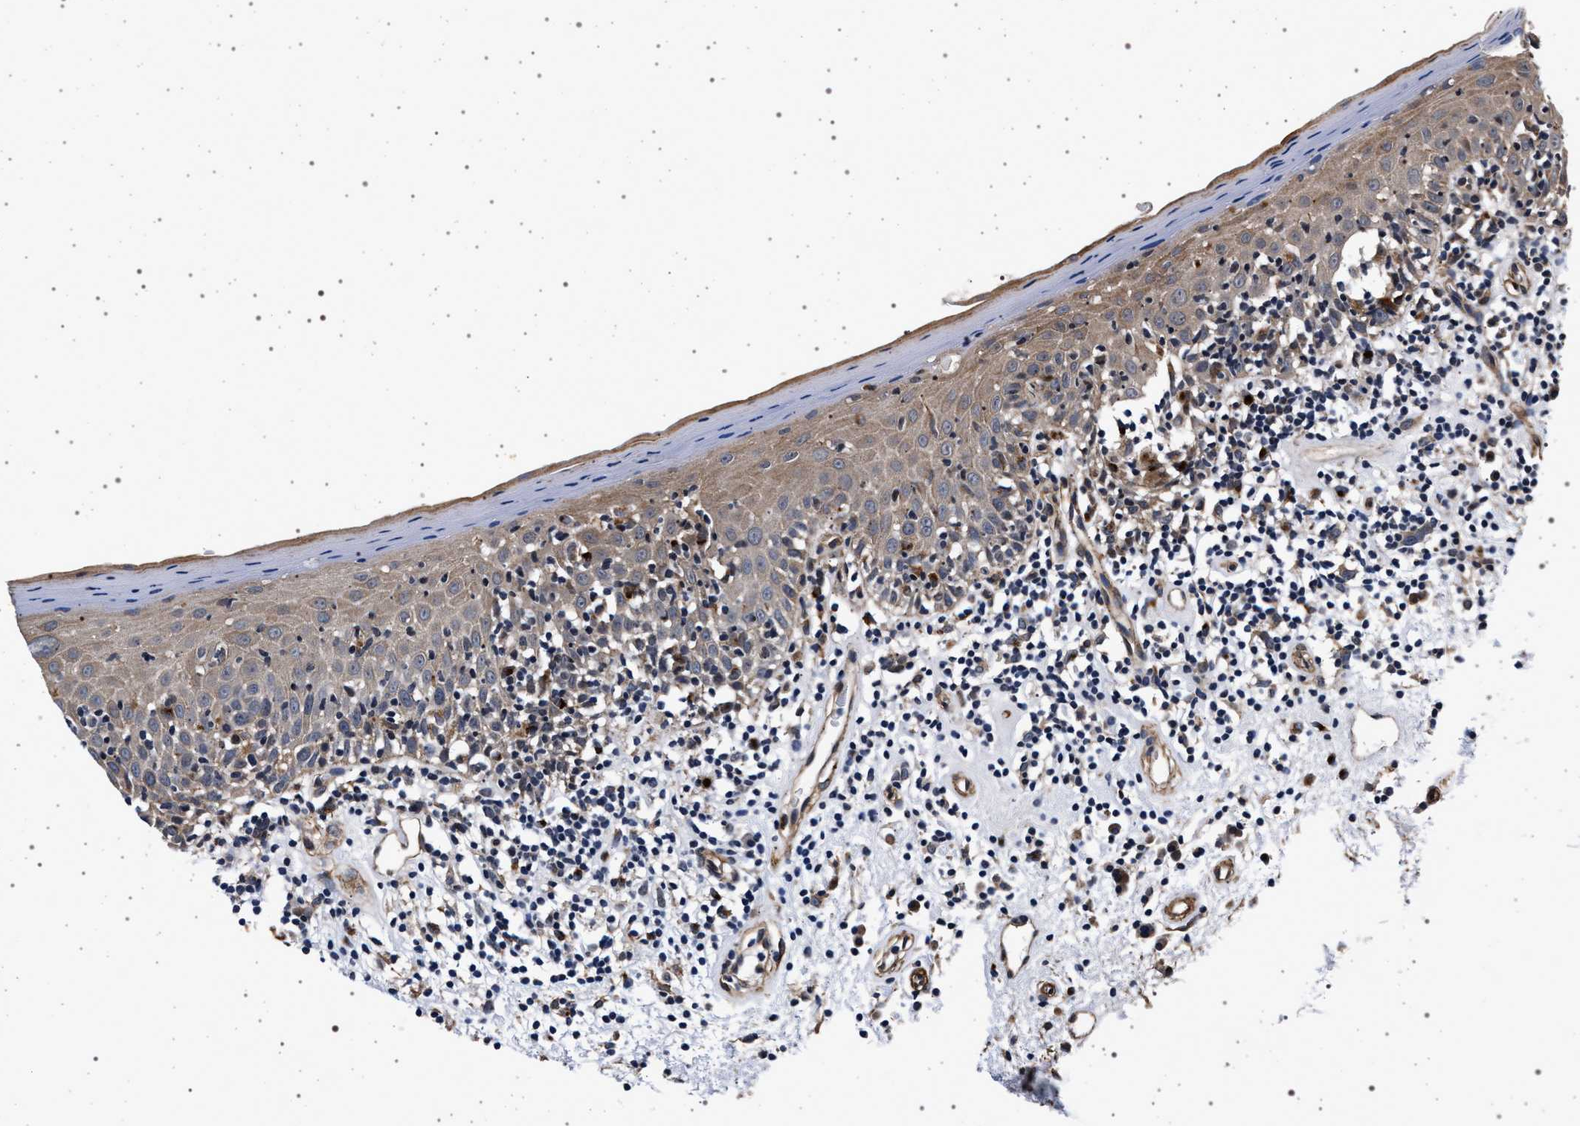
{"staining": {"intensity": "moderate", "quantity": ">75%", "location": "cytoplasmic/membranous"}, "tissue": "oral mucosa", "cell_type": "Squamous epithelial cells", "image_type": "normal", "snomed": [{"axis": "morphology", "description": "Normal tissue, NOS"}, {"axis": "morphology", "description": "Squamous cell carcinoma, NOS"}, {"axis": "topography", "description": "Skeletal muscle"}, {"axis": "topography", "description": "Oral tissue"}, {"axis": "topography", "description": "Head-Neck"}], "caption": "Normal oral mucosa shows moderate cytoplasmic/membranous positivity in about >75% of squamous epithelial cells (DAB IHC with brightfield microscopy, high magnification)..", "gene": "KCNK6", "patient": {"sex": "male", "age": 71}}